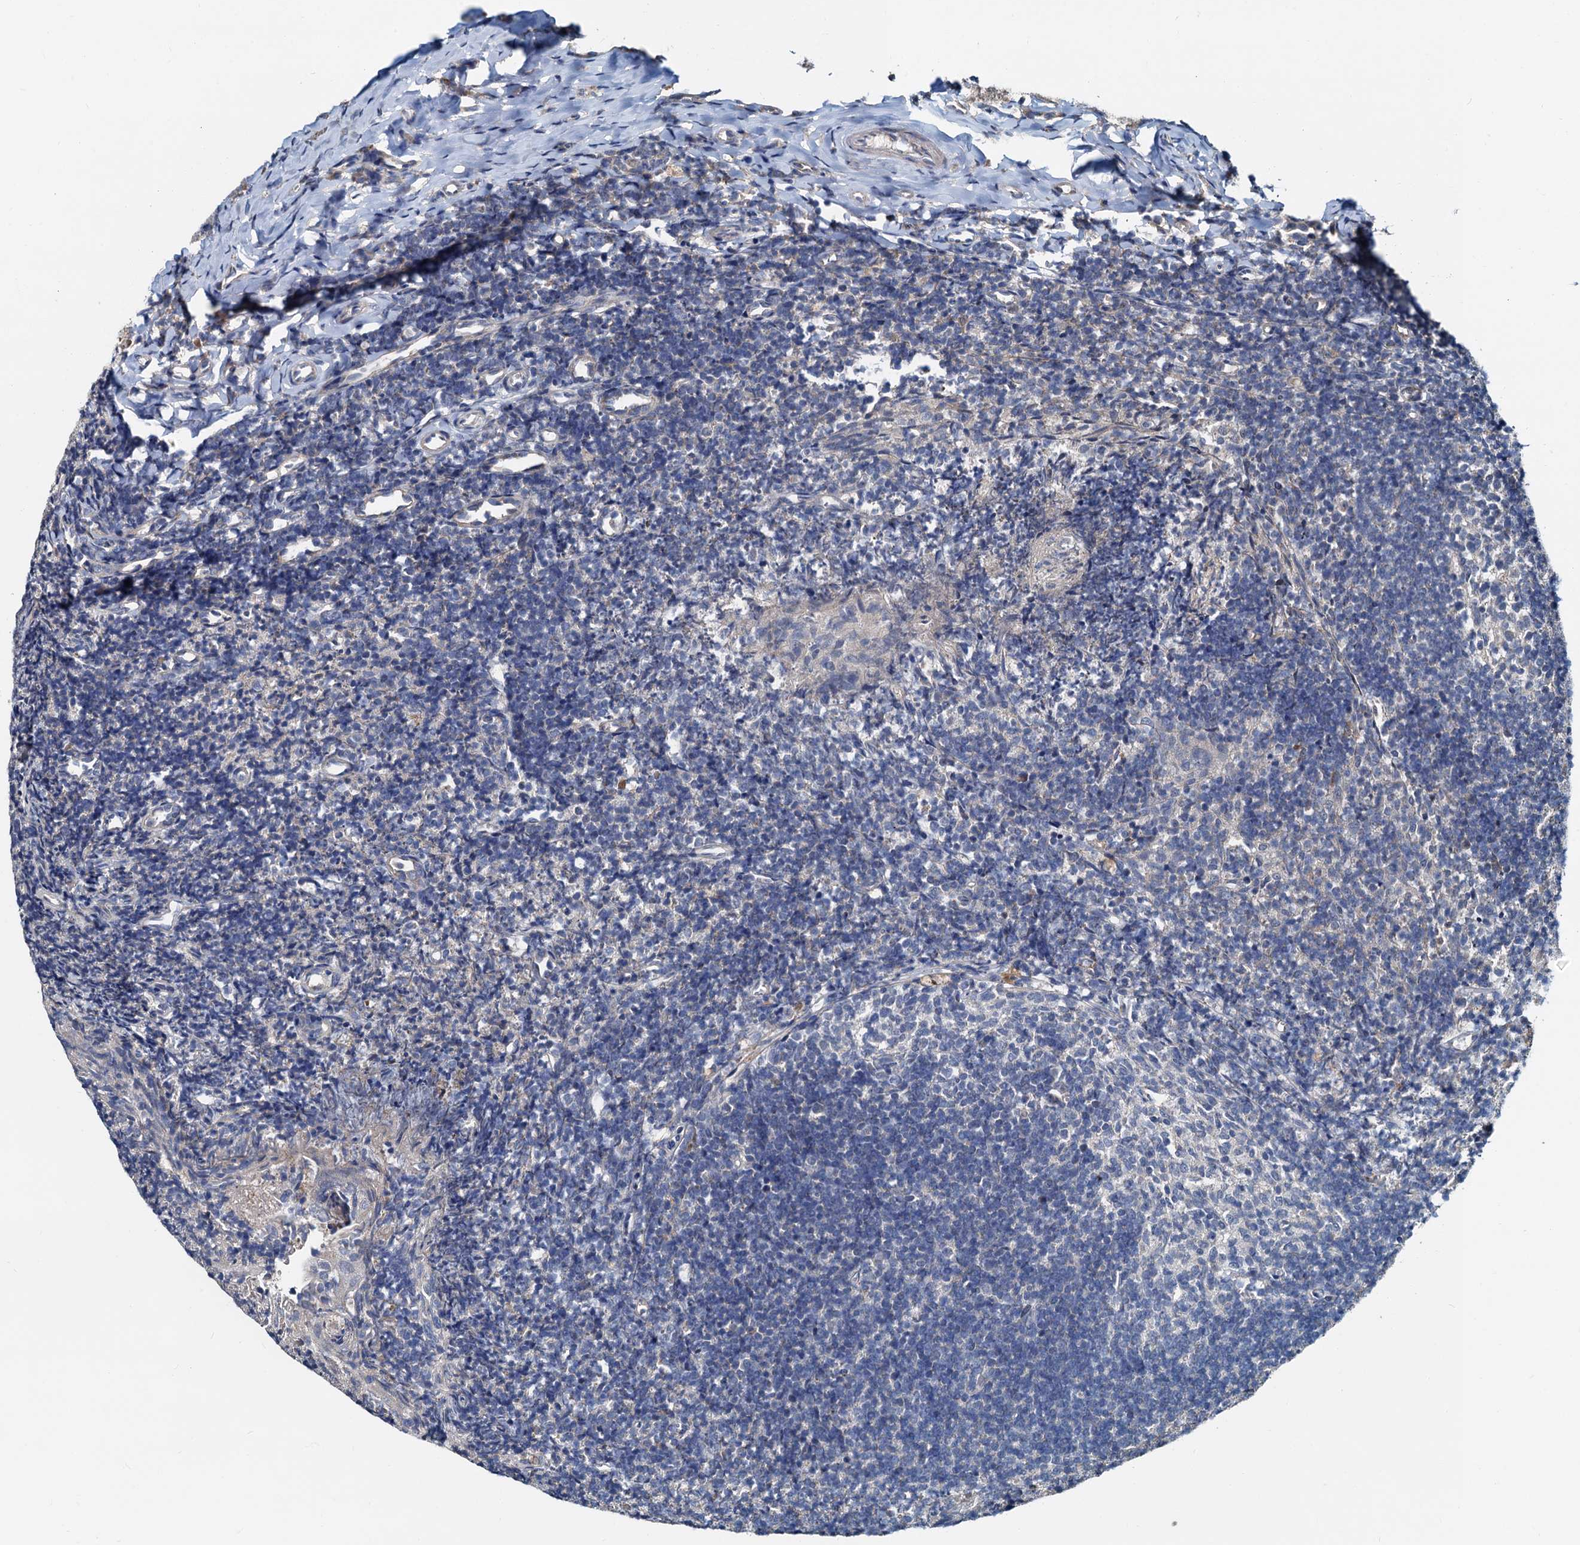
{"staining": {"intensity": "moderate", "quantity": "<25%", "location": "nuclear"}, "tissue": "tonsil", "cell_type": "Germinal center cells", "image_type": "normal", "snomed": [{"axis": "morphology", "description": "Normal tissue, NOS"}, {"axis": "topography", "description": "Tonsil"}], "caption": "Immunohistochemical staining of unremarkable human tonsil shows <25% levels of moderate nuclear protein expression in about <25% of germinal center cells.", "gene": "MCMBP", "patient": {"sex": "female", "age": 10}}